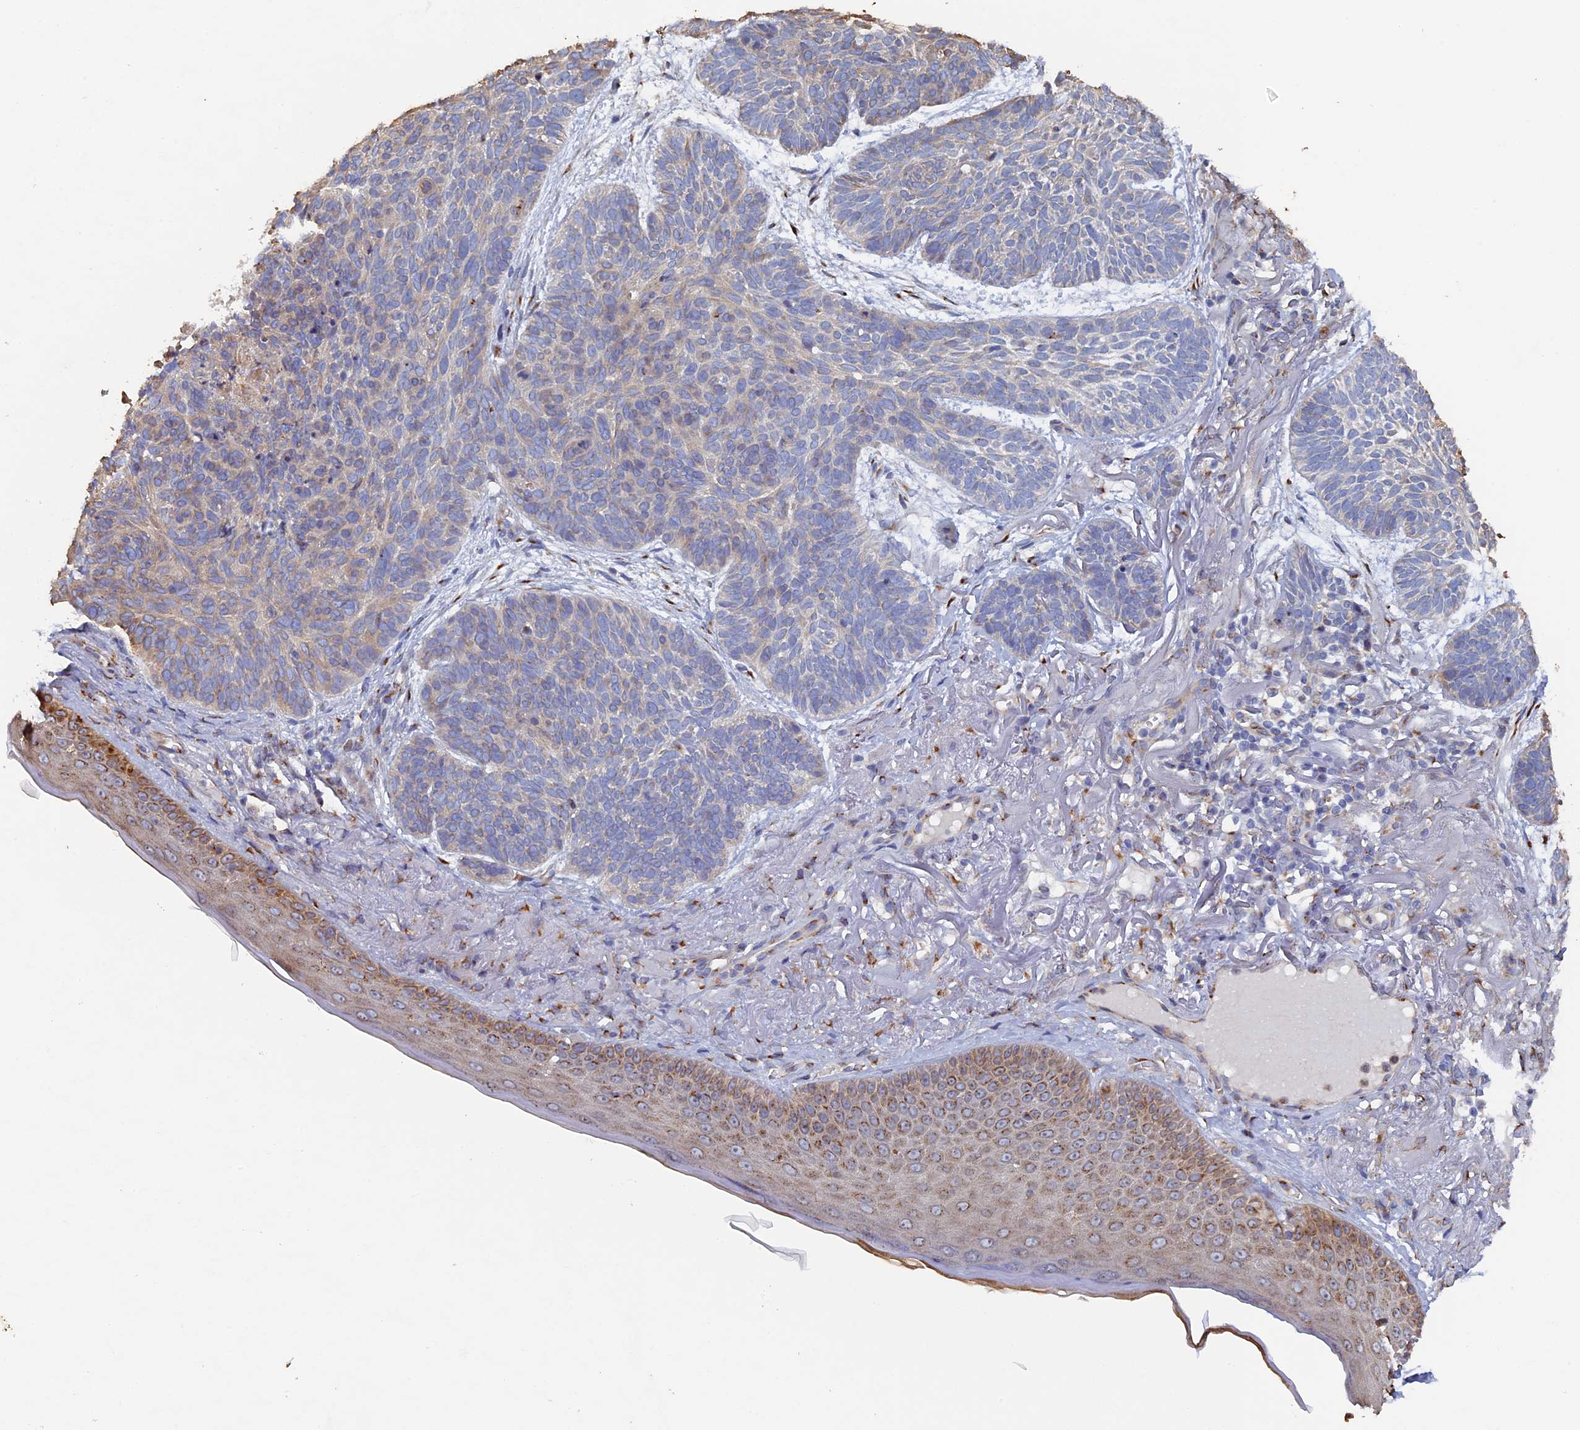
{"staining": {"intensity": "weak", "quantity": "<25%", "location": "cytoplasmic/membranous"}, "tissue": "skin cancer", "cell_type": "Tumor cells", "image_type": "cancer", "snomed": [{"axis": "morphology", "description": "Normal tissue, NOS"}, {"axis": "morphology", "description": "Basal cell carcinoma"}, {"axis": "topography", "description": "Skin"}], "caption": "This is an immunohistochemistry image of skin cancer (basal cell carcinoma). There is no staining in tumor cells.", "gene": "VPS37C", "patient": {"sex": "male", "age": 66}}